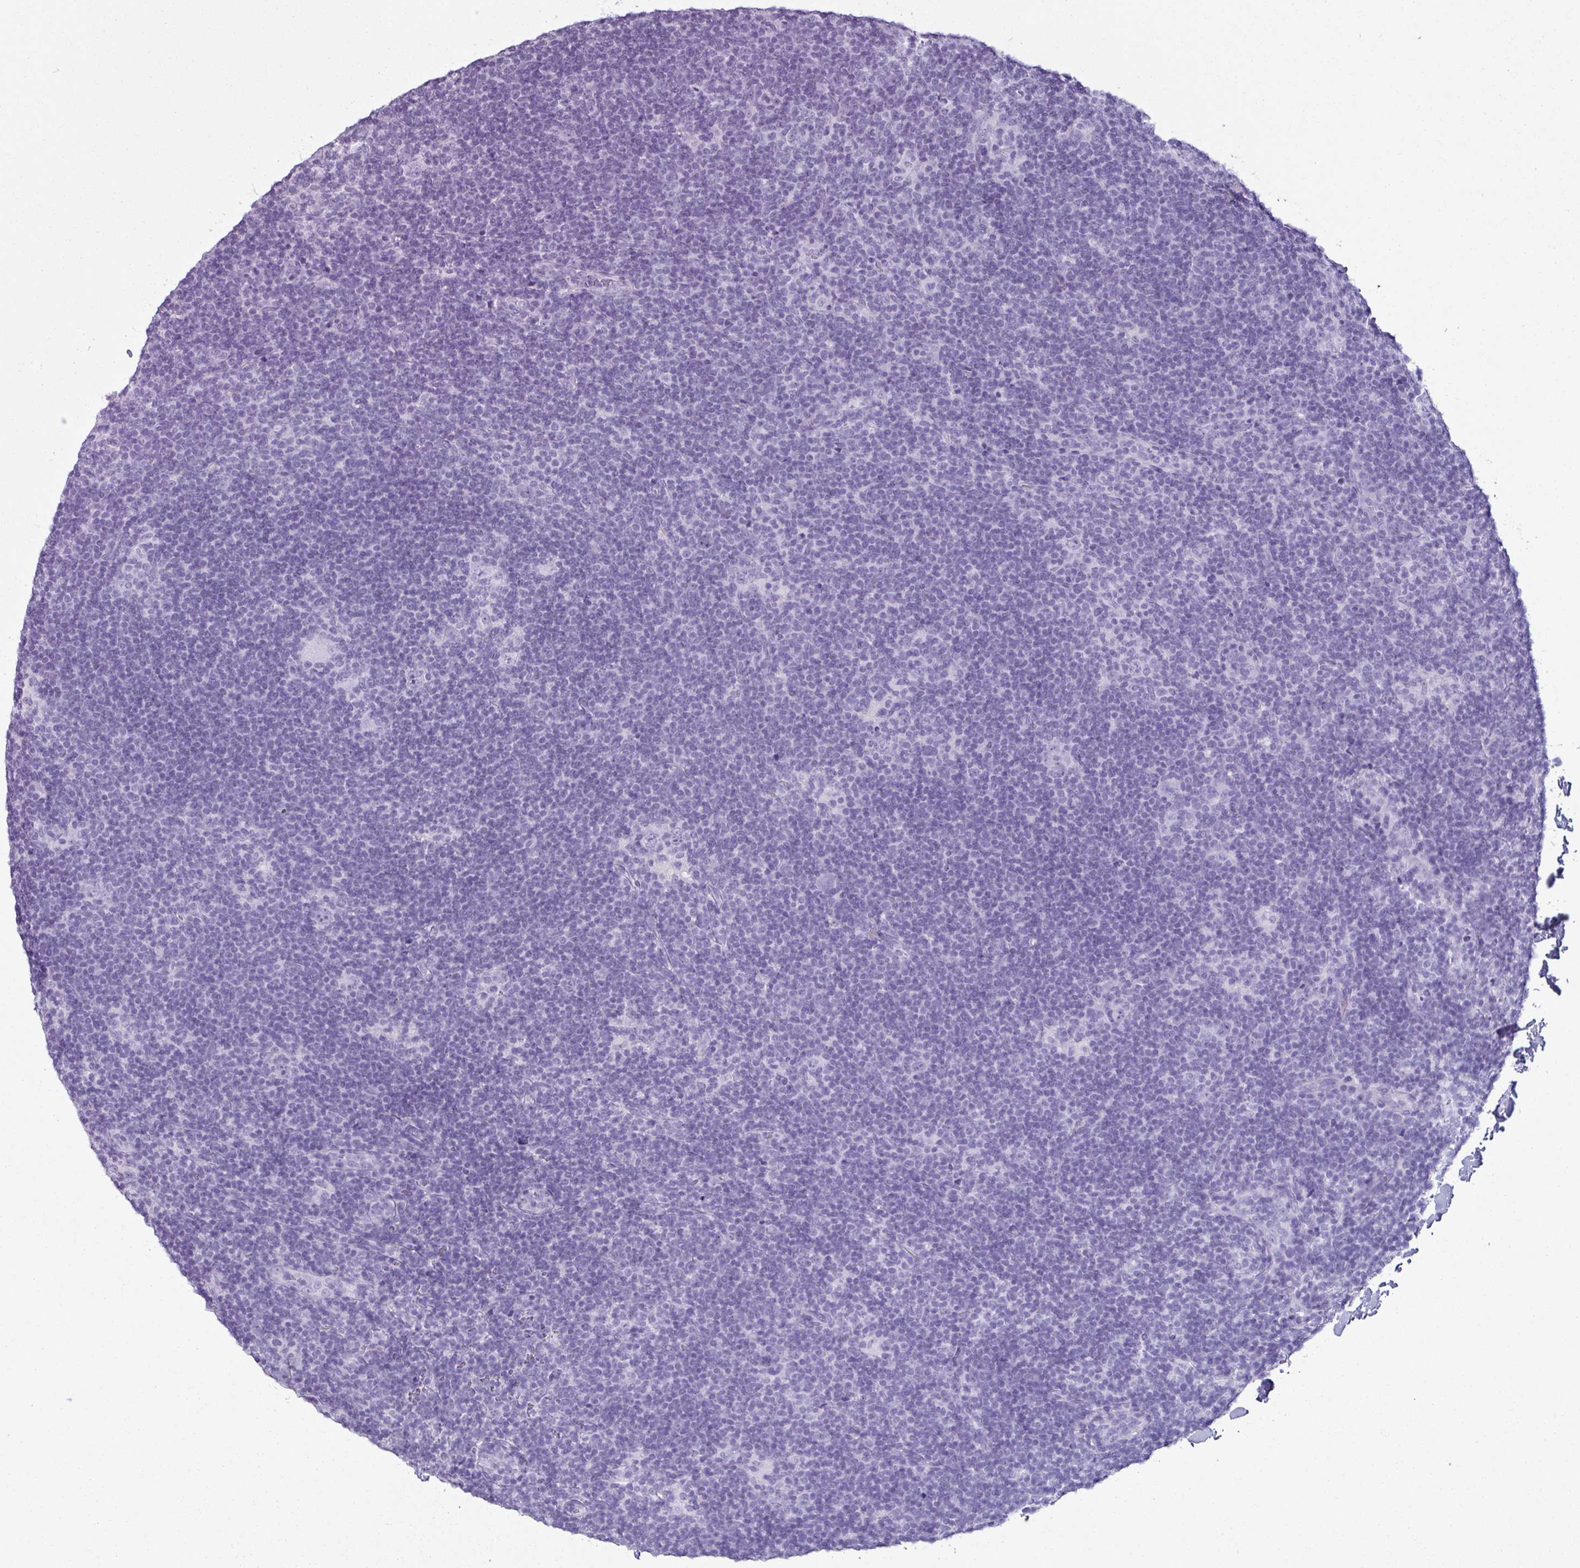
{"staining": {"intensity": "negative", "quantity": "none", "location": "none"}, "tissue": "lymphoma", "cell_type": "Tumor cells", "image_type": "cancer", "snomed": [{"axis": "morphology", "description": "Hodgkin's disease, NOS"}, {"axis": "topography", "description": "Lymph node"}], "caption": "This is an IHC image of lymphoma. There is no positivity in tumor cells.", "gene": "SCT", "patient": {"sex": "female", "age": 57}}